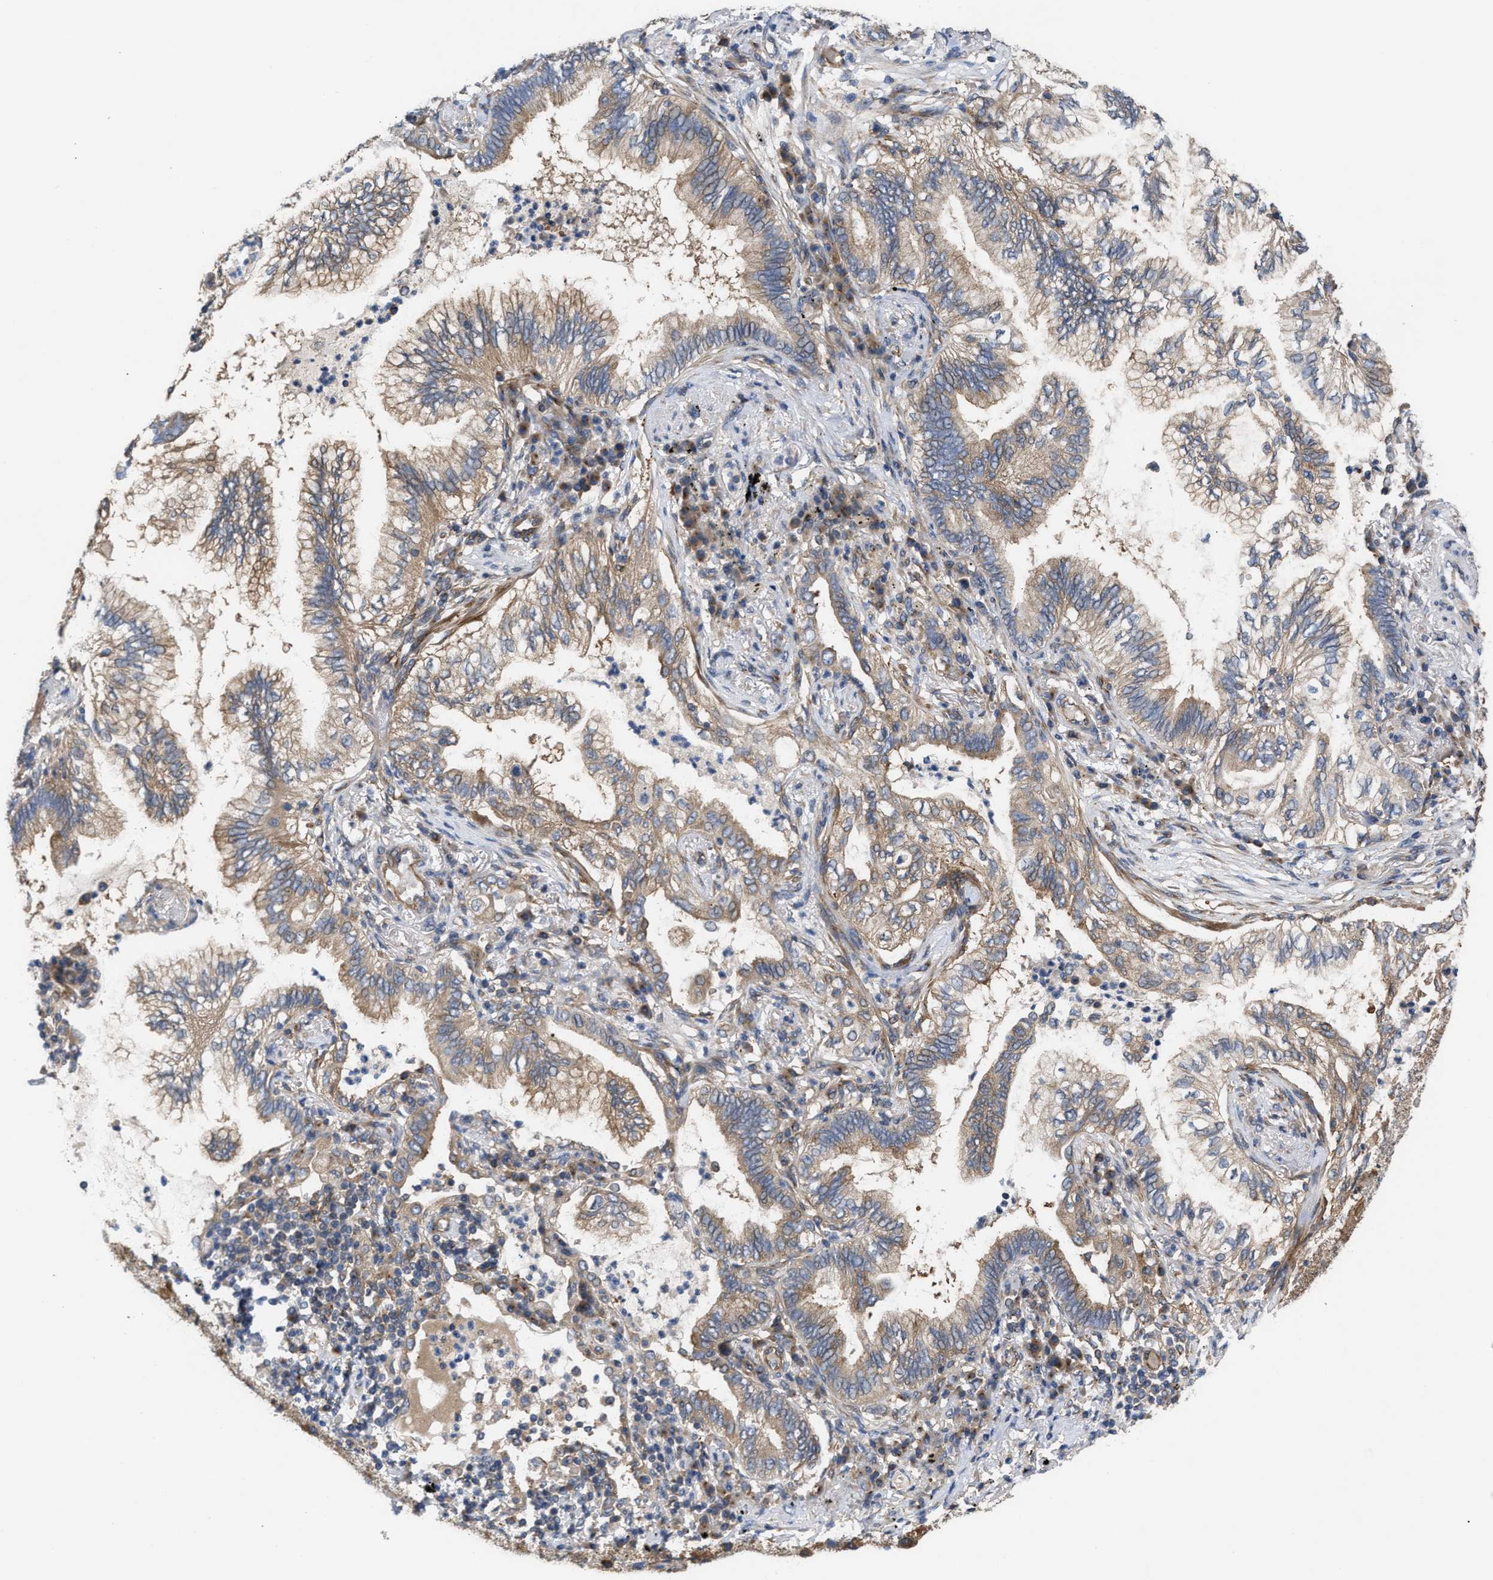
{"staining": {"intensity": "moderate", "quantity": ">75%", "location": "cytoplasmic/membranous"}, "tissue": "lung cancer", "cell_type": "Tumor cells", "image_type": "cancer", "snomed": [{"axis": "morphology", "description": "Normal tissue, NOS"}, {"axis": "morphology", "description": "Adenocarcinoma, NOS"}, {"axis": "topography", "description": "Bronchus"}, {"axis": "topography", "description": "Lung"}], "caption": "DAB (3,3'-diaminobenzidine) immunohistochemical staining of human lung adenocarcinoma exhibits moderate cytoplasmic/membranous protein staining in about >75% of tumor cells.", "gene": "LAPTM4B", "patient": {"sex": "female", "age": 70}}